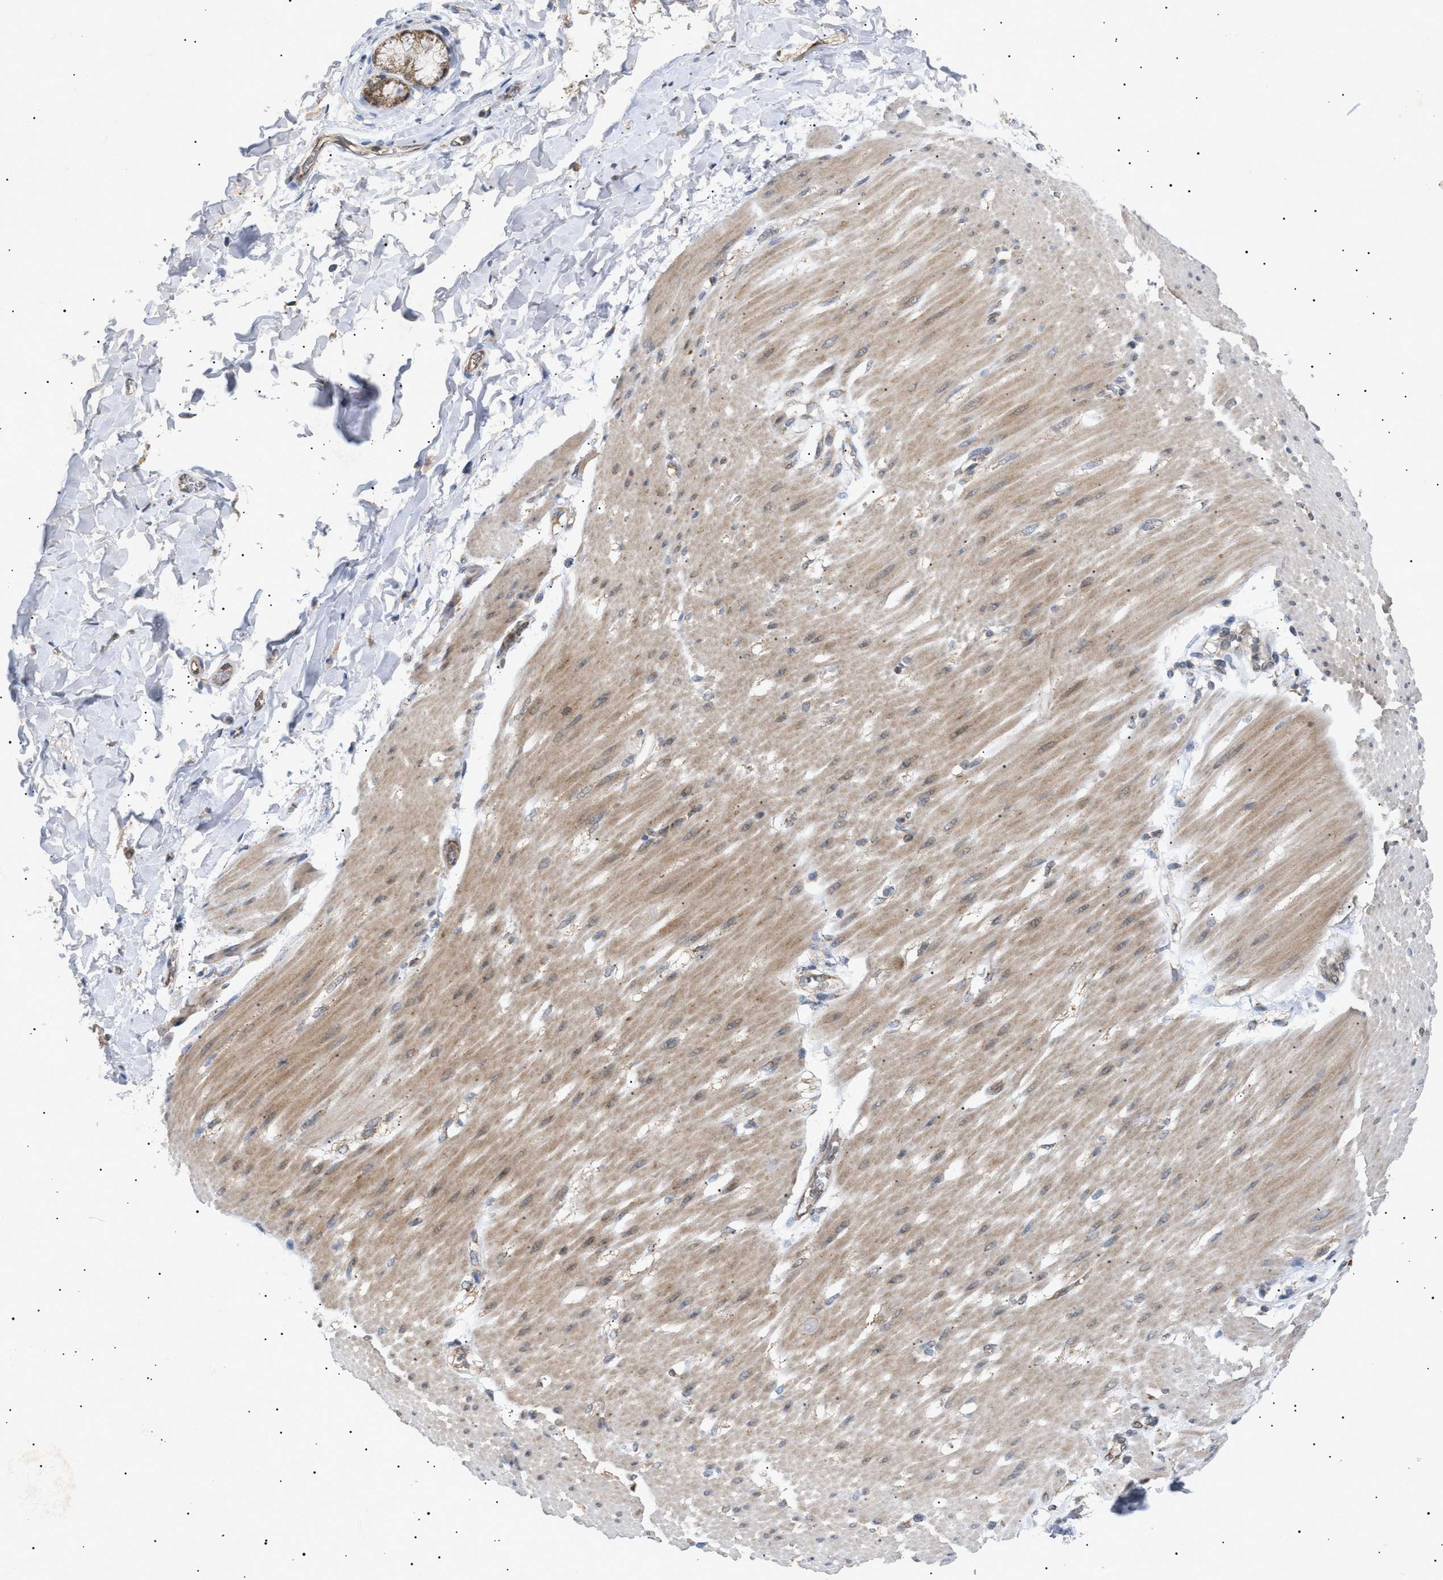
{"staining": {"intensity": "negative", "quantity": "none", "location": "none"}, "tissue": "adipose tissue", "cell_type": "Adipocytes", "image_type": "normal", "snomed": [{"axis": "morphology", "description": "Normal tissue, NOS"}, {"axis": "morphology", "description": "Adenocarcinoma, NOS"}, {"axis": "topography", "description": "Duodenum"}, {"axis": "topography", "description": "Peripheral nerve tissue"}], "caption": "This is a photomicrograph of immunohistochemistry staining of unremarkable adipose tissue, which shows no positivity in adipocytes.", "gene": "SIRT5", "patient": {"sex": "female", "age": 60}}